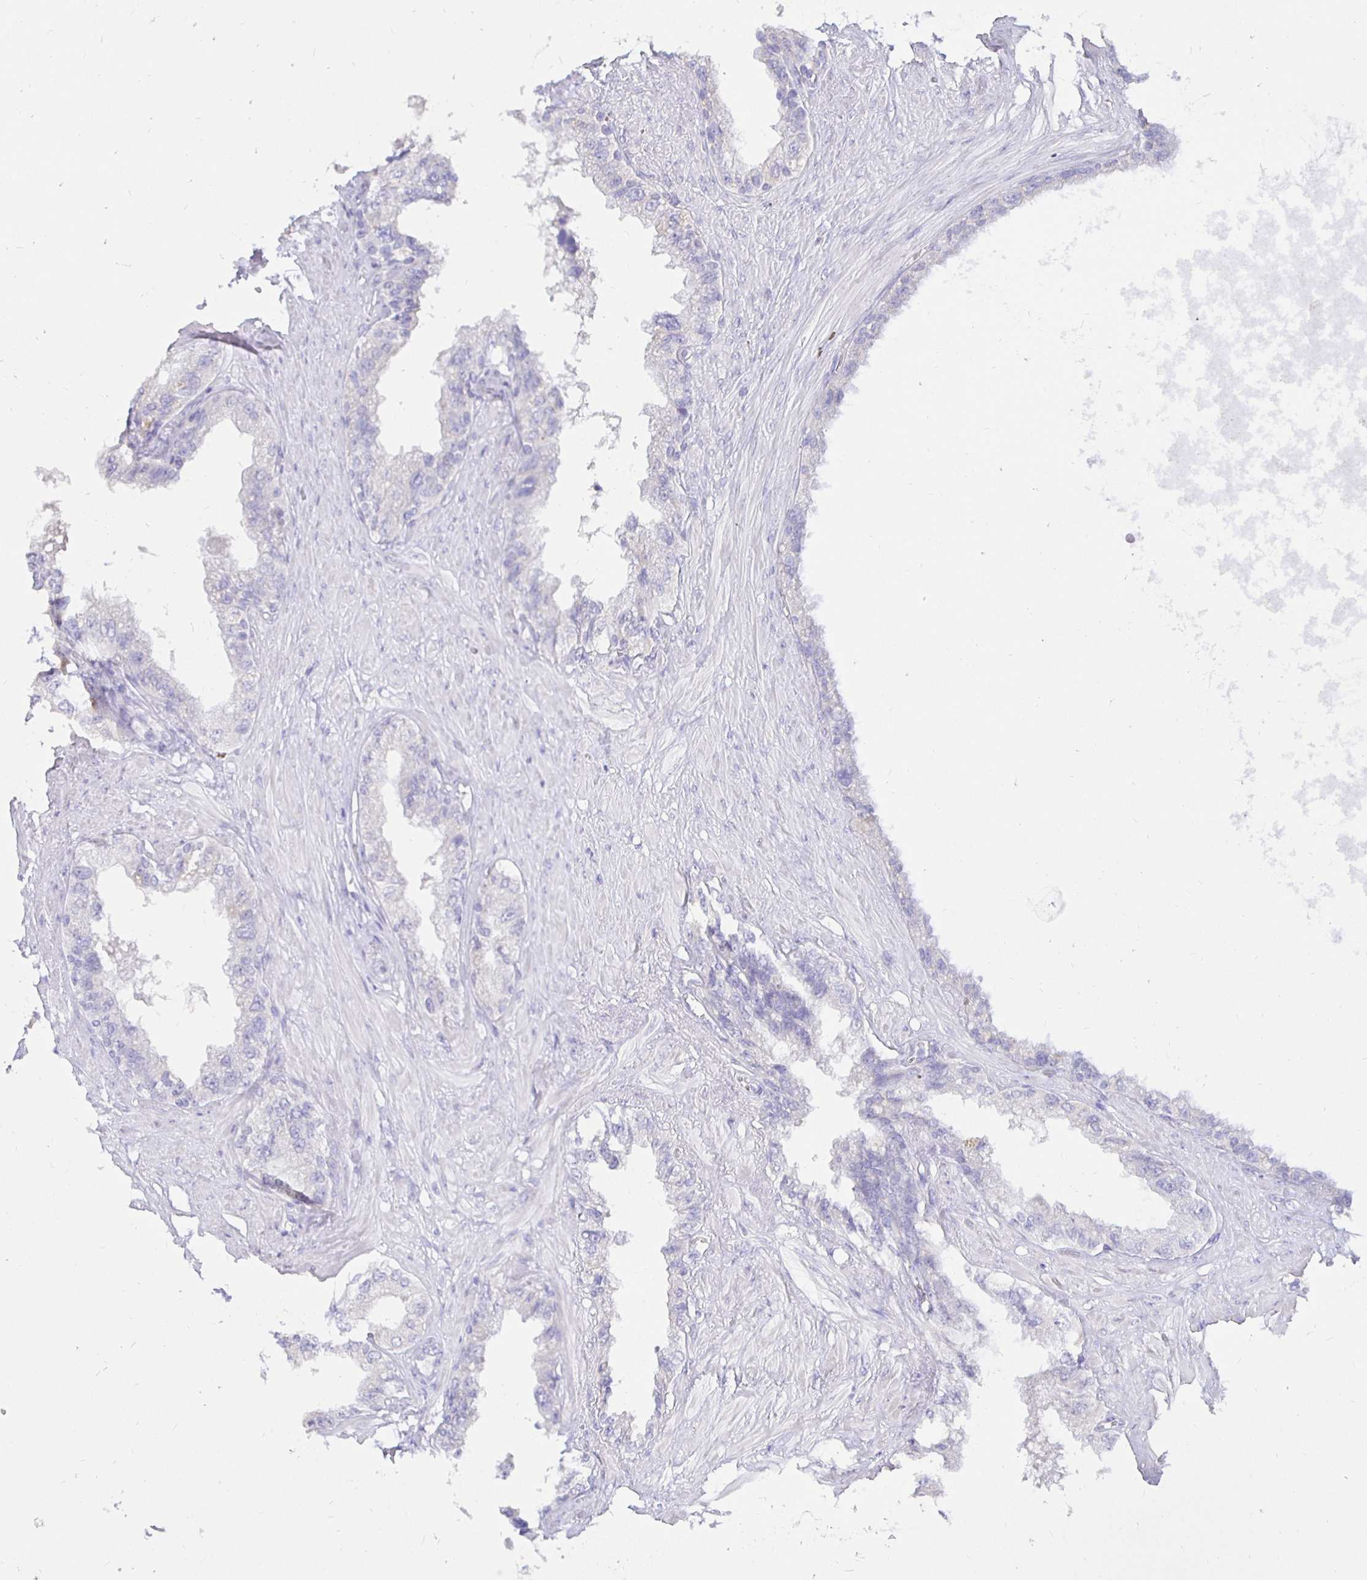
{"staining": {"intensity": "negative", "quantity": "none", "location": "none"}, "tissue": "seminal vesicle", "cell_type": "Glandular cells", "image_type": "normal", "snomed": [{"axis": "morphology", "description": "Normal tissue, NOS"}, {"axis": "topography", "description": "Seminal veicle"}, {"axis": "topography", "description": "Peripheral nerve tissue"}], "caption": "The photomicrograph shows no significant expression in glandular cells of seminal vesicle.", "gene": "UMOD", "patient": {"sex": "male", "age": 76}}